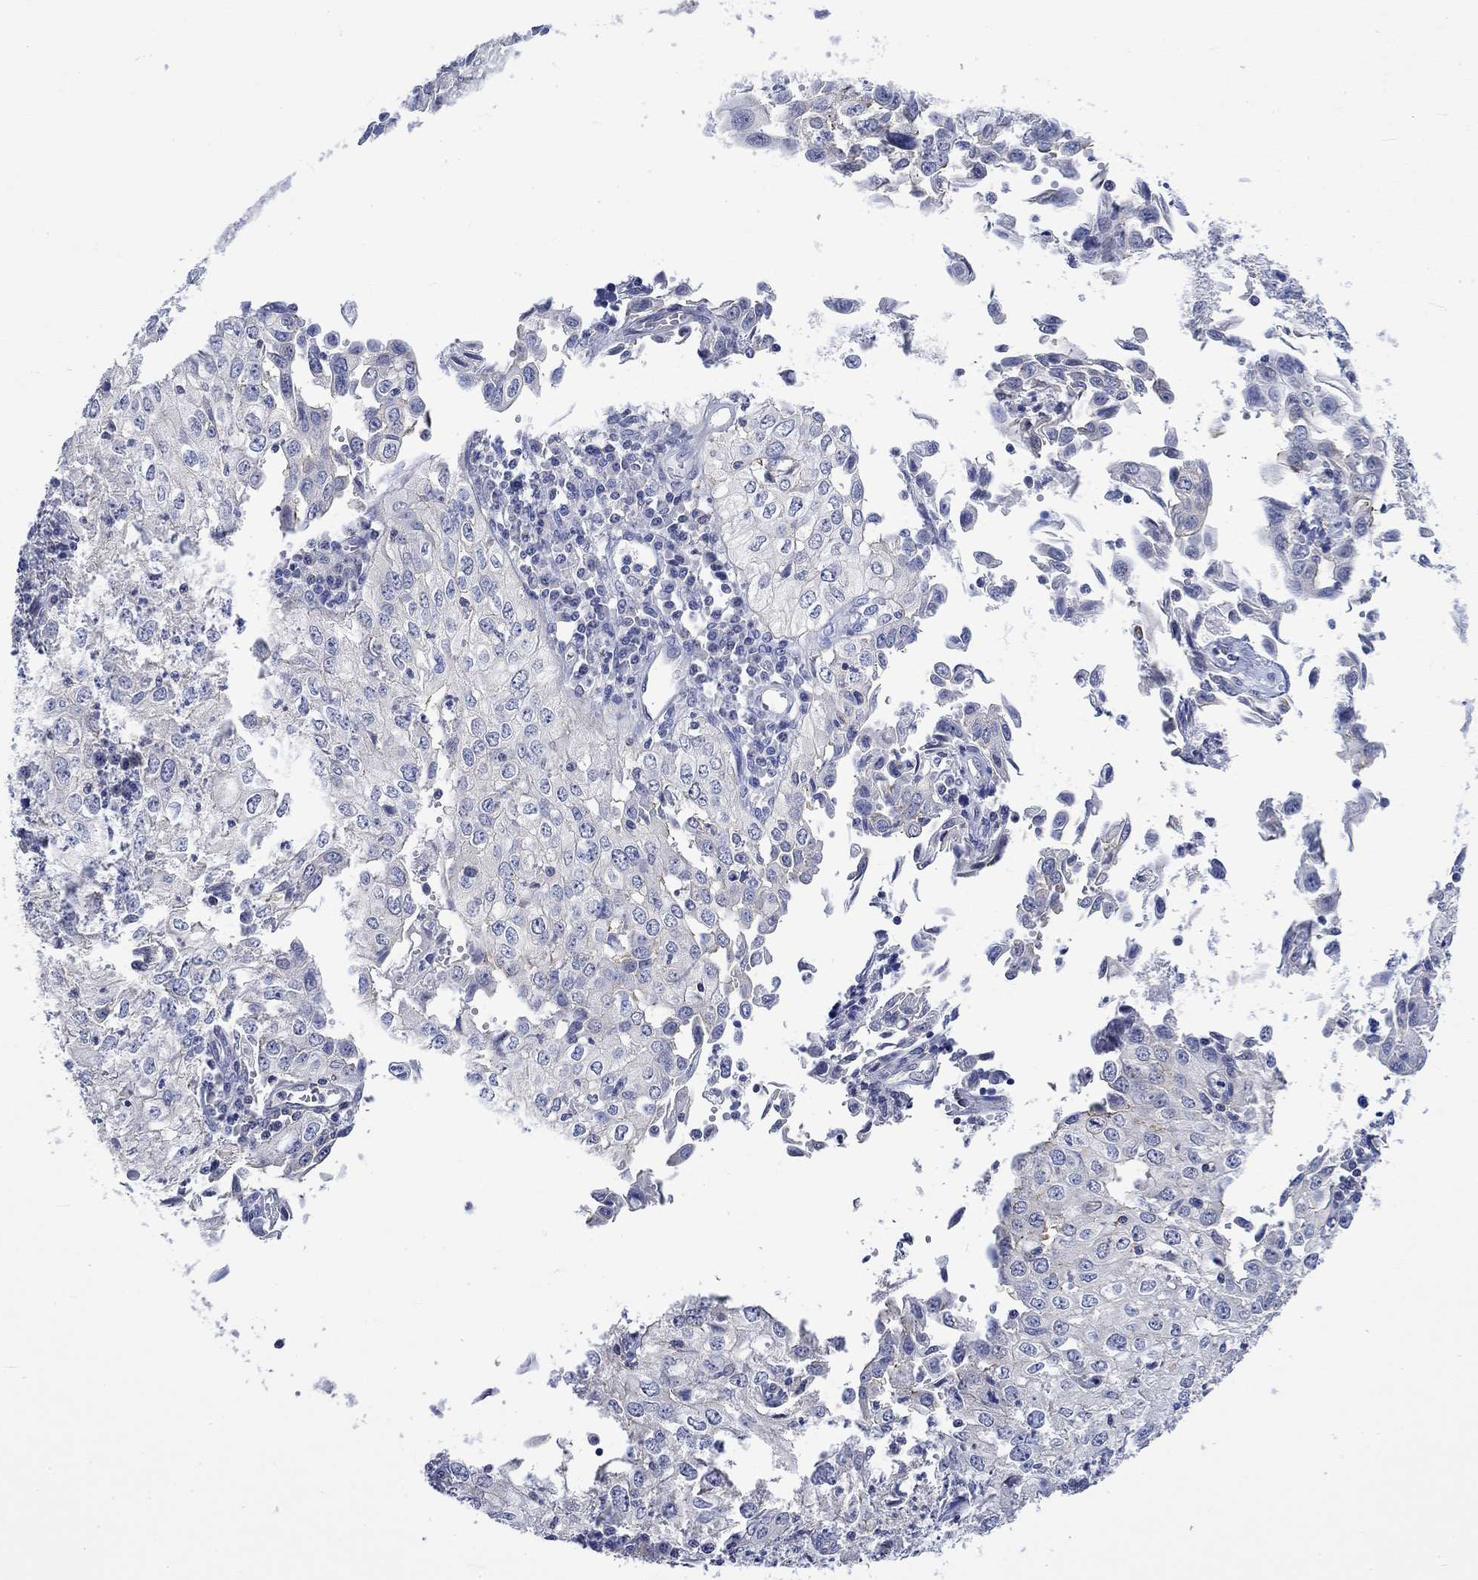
{"staining": {"intensity": "weak", "quantity": "<25%", "location": "cytoplasmic/membranous"}, "tissue": "cervical cancer", "cell_type": "Tumor cells", "image_type": "cancer", "snomed": [{"axis": "morphology", "description": "Squamous cell carcinoma, NOS"}, {"axis": "topography", "description": "Cervix"}], "caption": "Protein analysis of cervical cancer shows no significant staining in tumor cells. The staining was performed using DAB to visualize the protein expression in brown, while the nuclei were stained in blue with hematoxylin (Magnification: 20x).", "gene": "AGRP", "patient": {"sex": "female", "age": 24}}